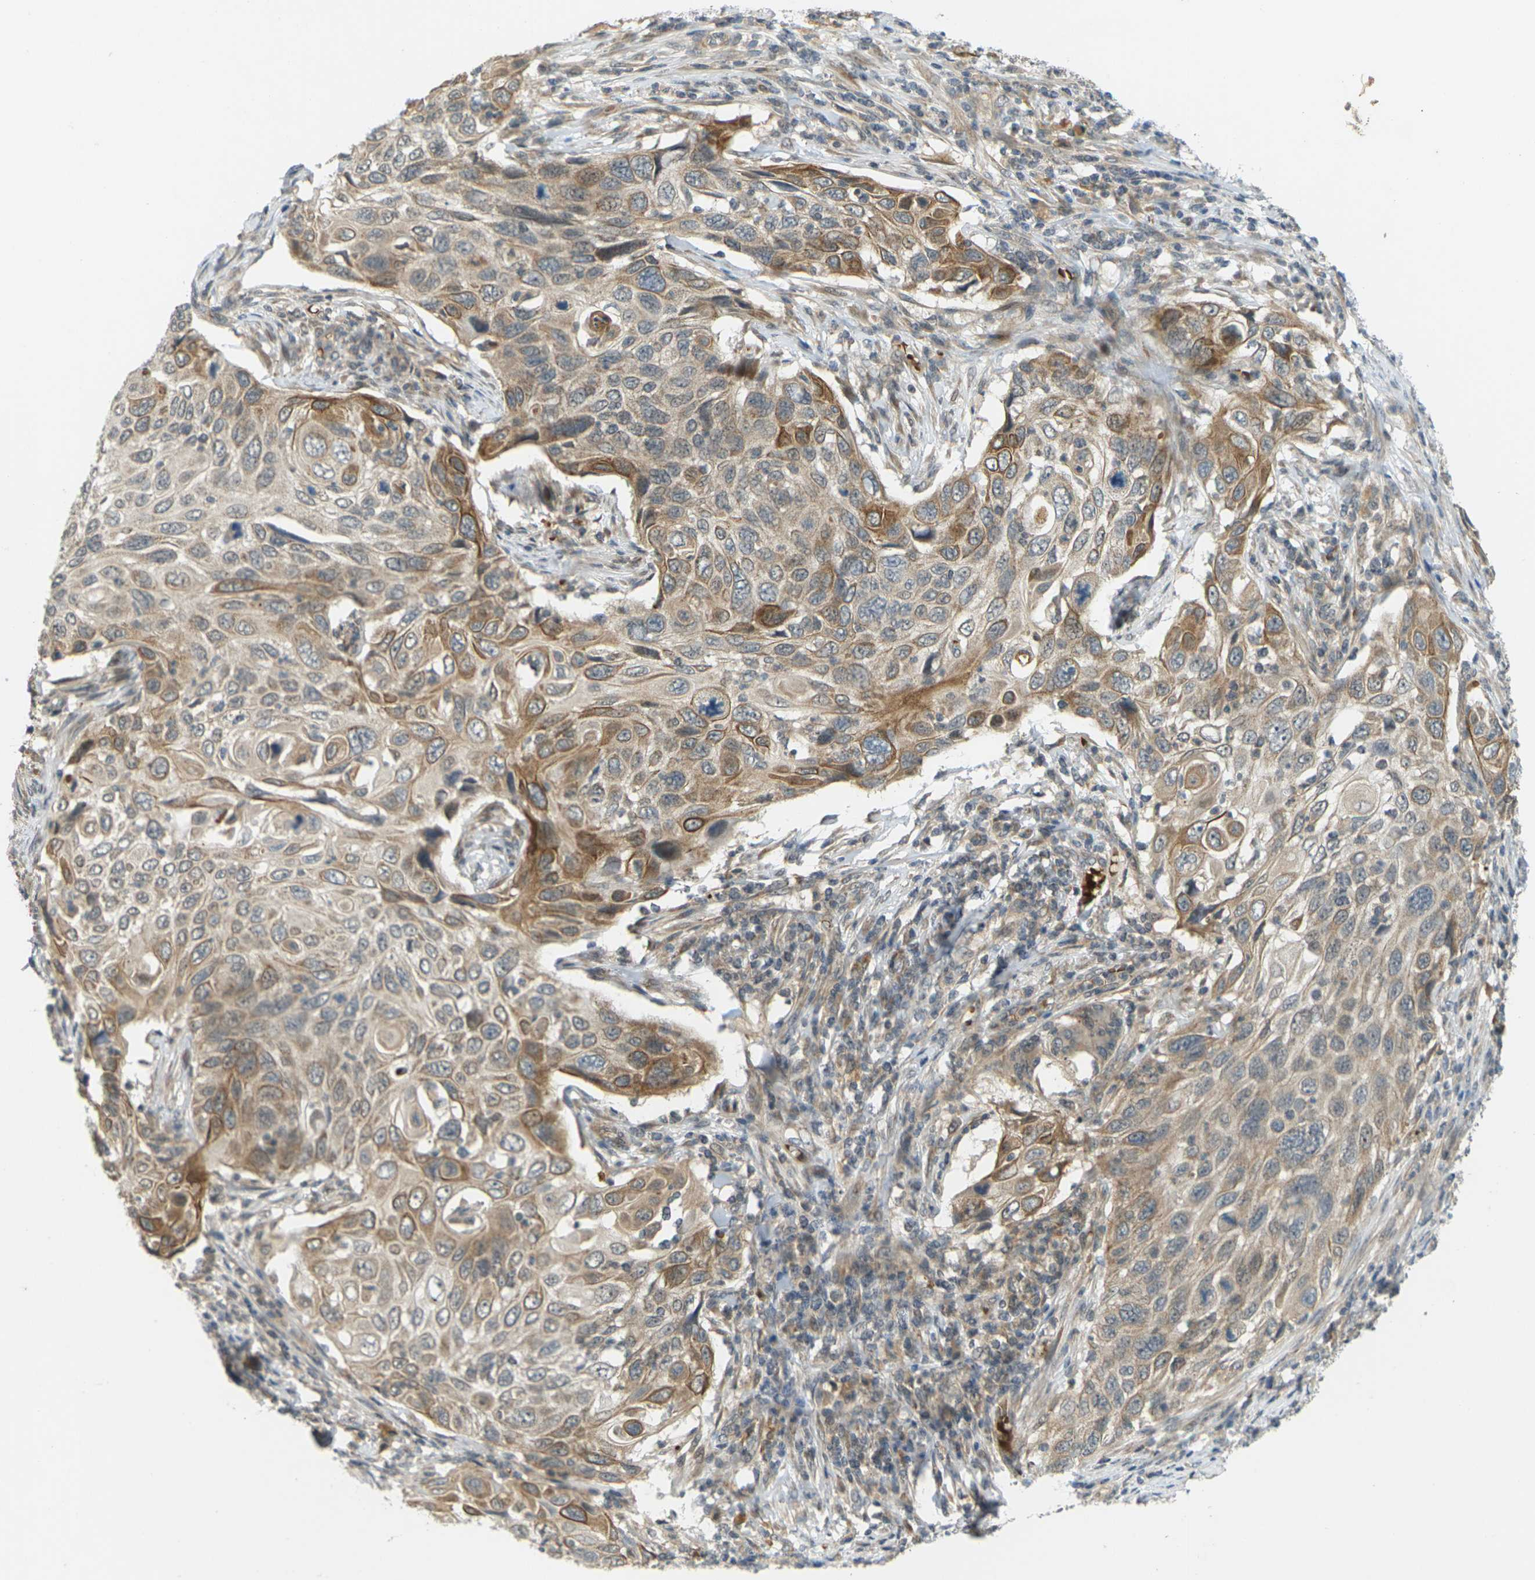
{"staining": {"intensity": "weak", "quantity": ">75%", "location": "cytoplasmic/membranous"}, "tissue": "cervical cancer", "cell_type": "Tumor cells", "image_type": "cancer", "snomed": [{"axis": "morphology", "description": "Squamous cell carcinoma, NOS"}, {"axis": "topography", "description": "Cervix"}], "caption": "A brown stain labels weak cytoplasmic/membranous staining of a protein in cervical cancer (squamous cell carcinoma) tumor cells.", "gene": "SOCS6", "patient": {"sex": "female", "age": 70}}